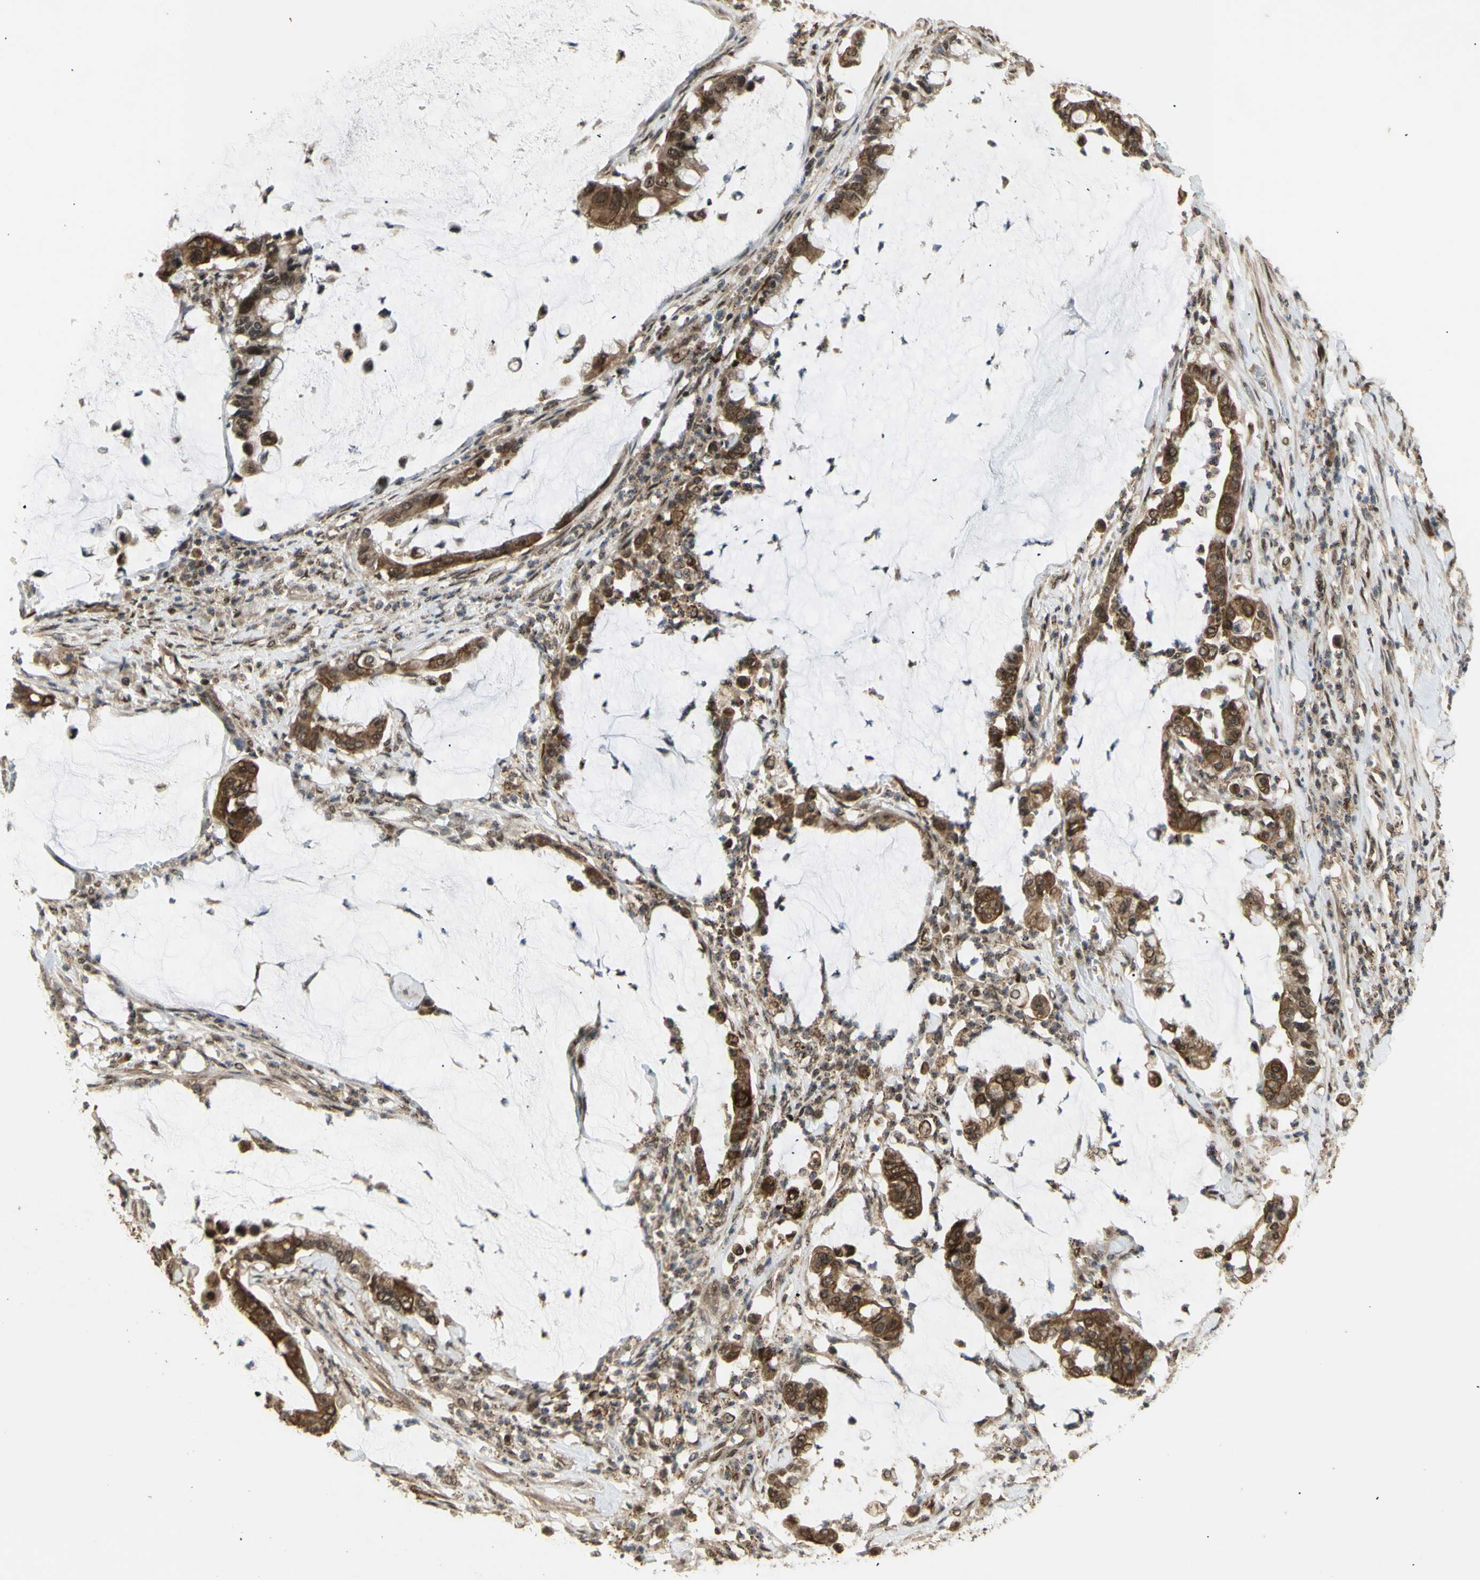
{"staining": {"intensity": "moderate", "quantity": ">75%", "location": "cytoplasmic/membranous"}, "tissue": "pancreatic cancer", "cell_type": "Tumor cells", "image_type": "cancer", "snomed": [{"axis": "morphology", "description": "Adenocarcinoma, NOS"}, {"axis": "topography", "description": "Pancreas"}], "caption": "Immunohistochemistry (IHC) of human pancreatic cancer reveals medium levels of moderate cytoplasmic/membranous positivity in about >75% of tumor cells.", "gene": "GTF2E2", "patient": {"sex": "male", "age": 41}}